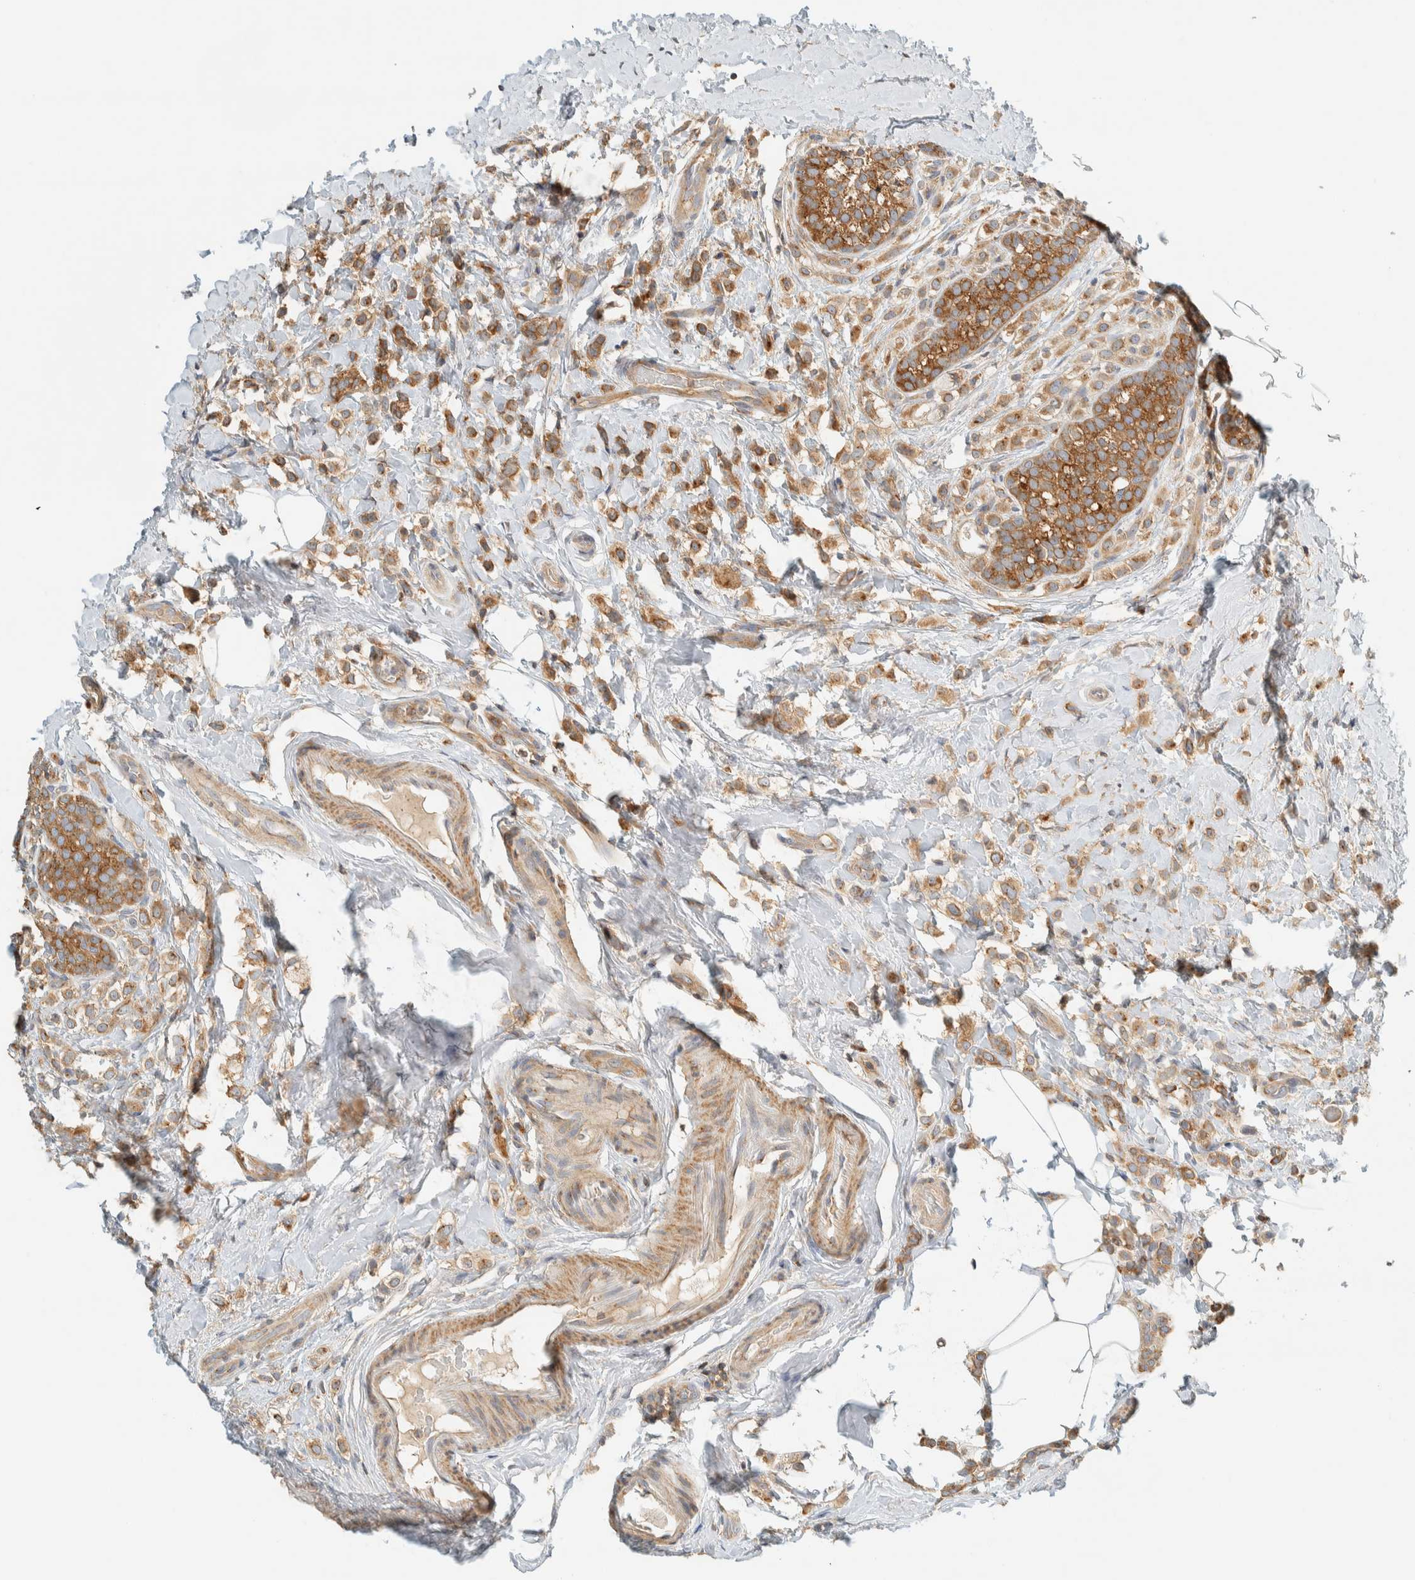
{"staining": {"intensity": "moderate", "quantity": ">75%", "location": "cytoplasmic/membranous"}, "tissue": "breast cancer", "cell_type": "Tumor cells", "image_type": "cancer", "snomed": [{"axis": "morphology", "description": "Lobular carcinoma"}, {"axis": "topography", "description": "Breast"}], "caption": "Breast cancer (lobular carcinoma) stained with immunohistochemistry demonstrates moderate cytoplasmic/membranous staining in about >75% of tumor cells.", "gene": "ARFGEF1", "patient": {"sex": "female", "age": 50}}